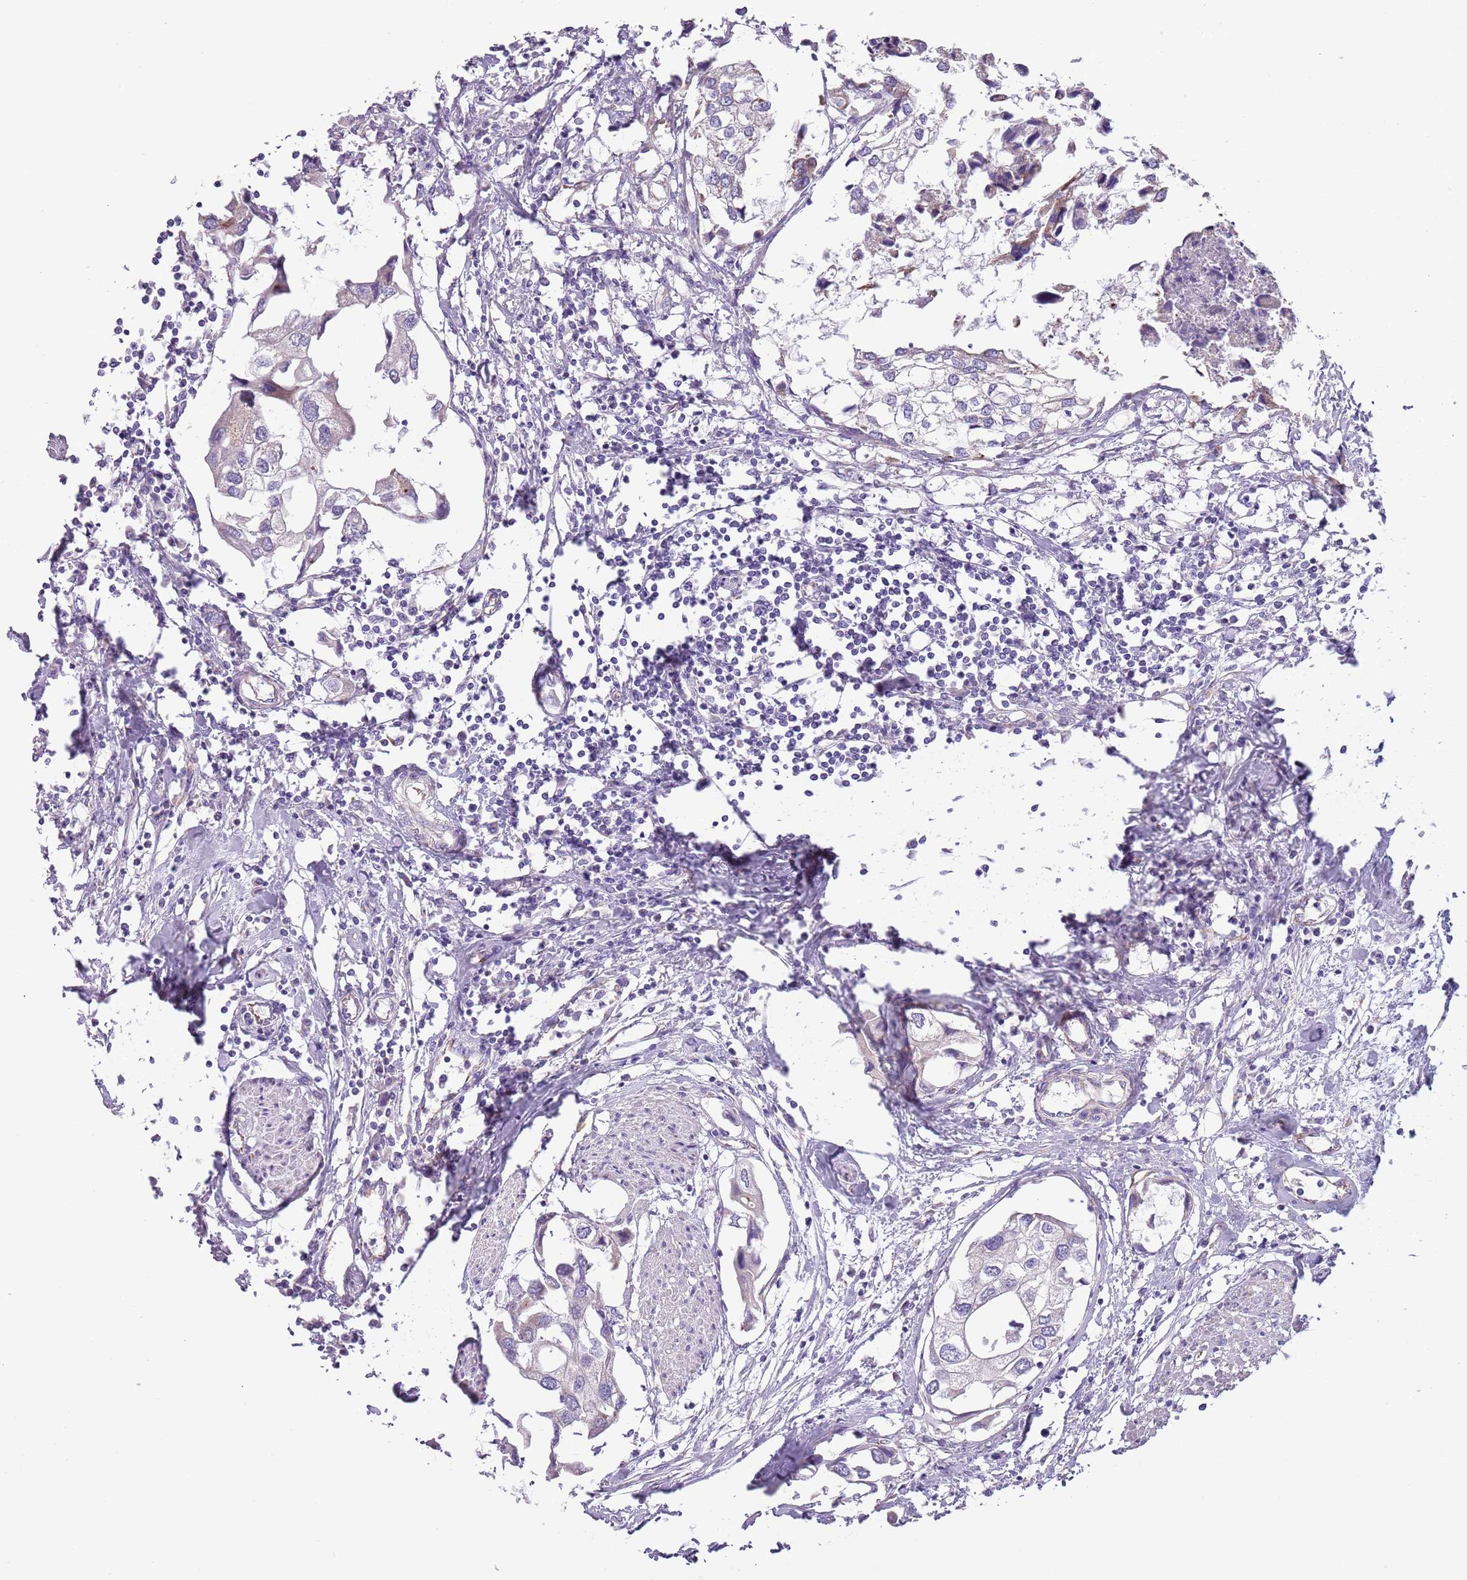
{"staining": {"intensity": "negative", "quantity": "none", "location": "none"}, "tissue": "urothelial cancer", "cell_type": "Tumor cells", "image_type": "cancer", "snomed": [{"axis": "morphology", "description": "Urothelial carcinoma, High grade"}, {"axis": "topography", "description": "Urinary bladder"}], "caption": "The IHC image has no significant staining in tumor cells of urothelial cancer tissue.", "gene": "RNF222", "patient": {"sex": "male", "age": 64}}